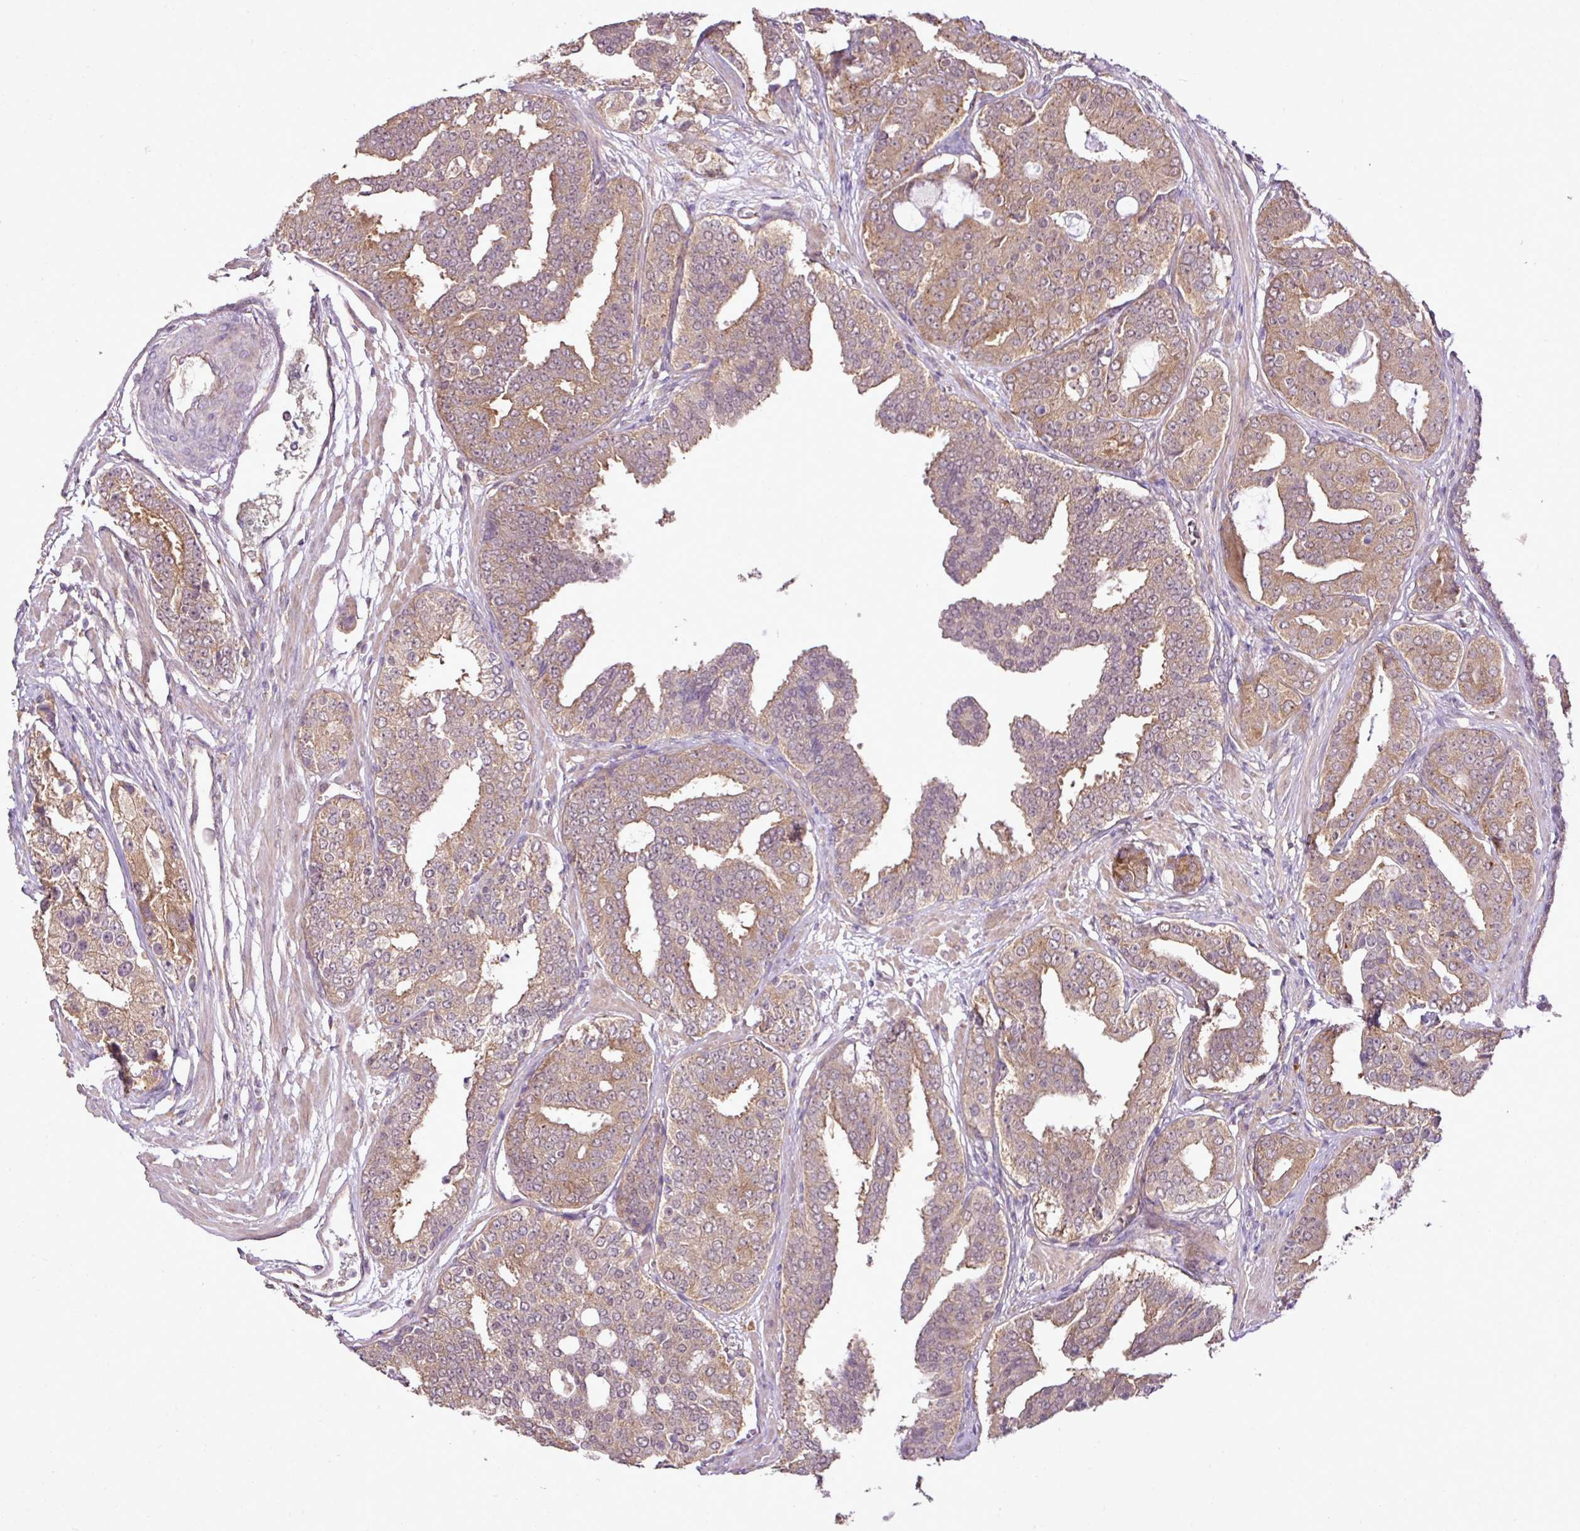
{"staining": {"intensity": "moderate", "quantity": ">75%", "location": "cytoplasmic/membranous"}, "tissue": "prostate cancer", "cell_type": "Tumor cells", "image_type": "cancer", "snomed": [{"axis": "morphology", "description": "Adenocarcinoma, High grade"}, {"axis": "topography", "description": "Prostate"}], "caption": "Prostate adenocarcinoma (high-grade) stained for a protein demonstrates moderate cytoplasmic/membranous positivity in tumor cells.", "gene": "DNAAF4", "patient": {"sex": "male", "age": 71}}